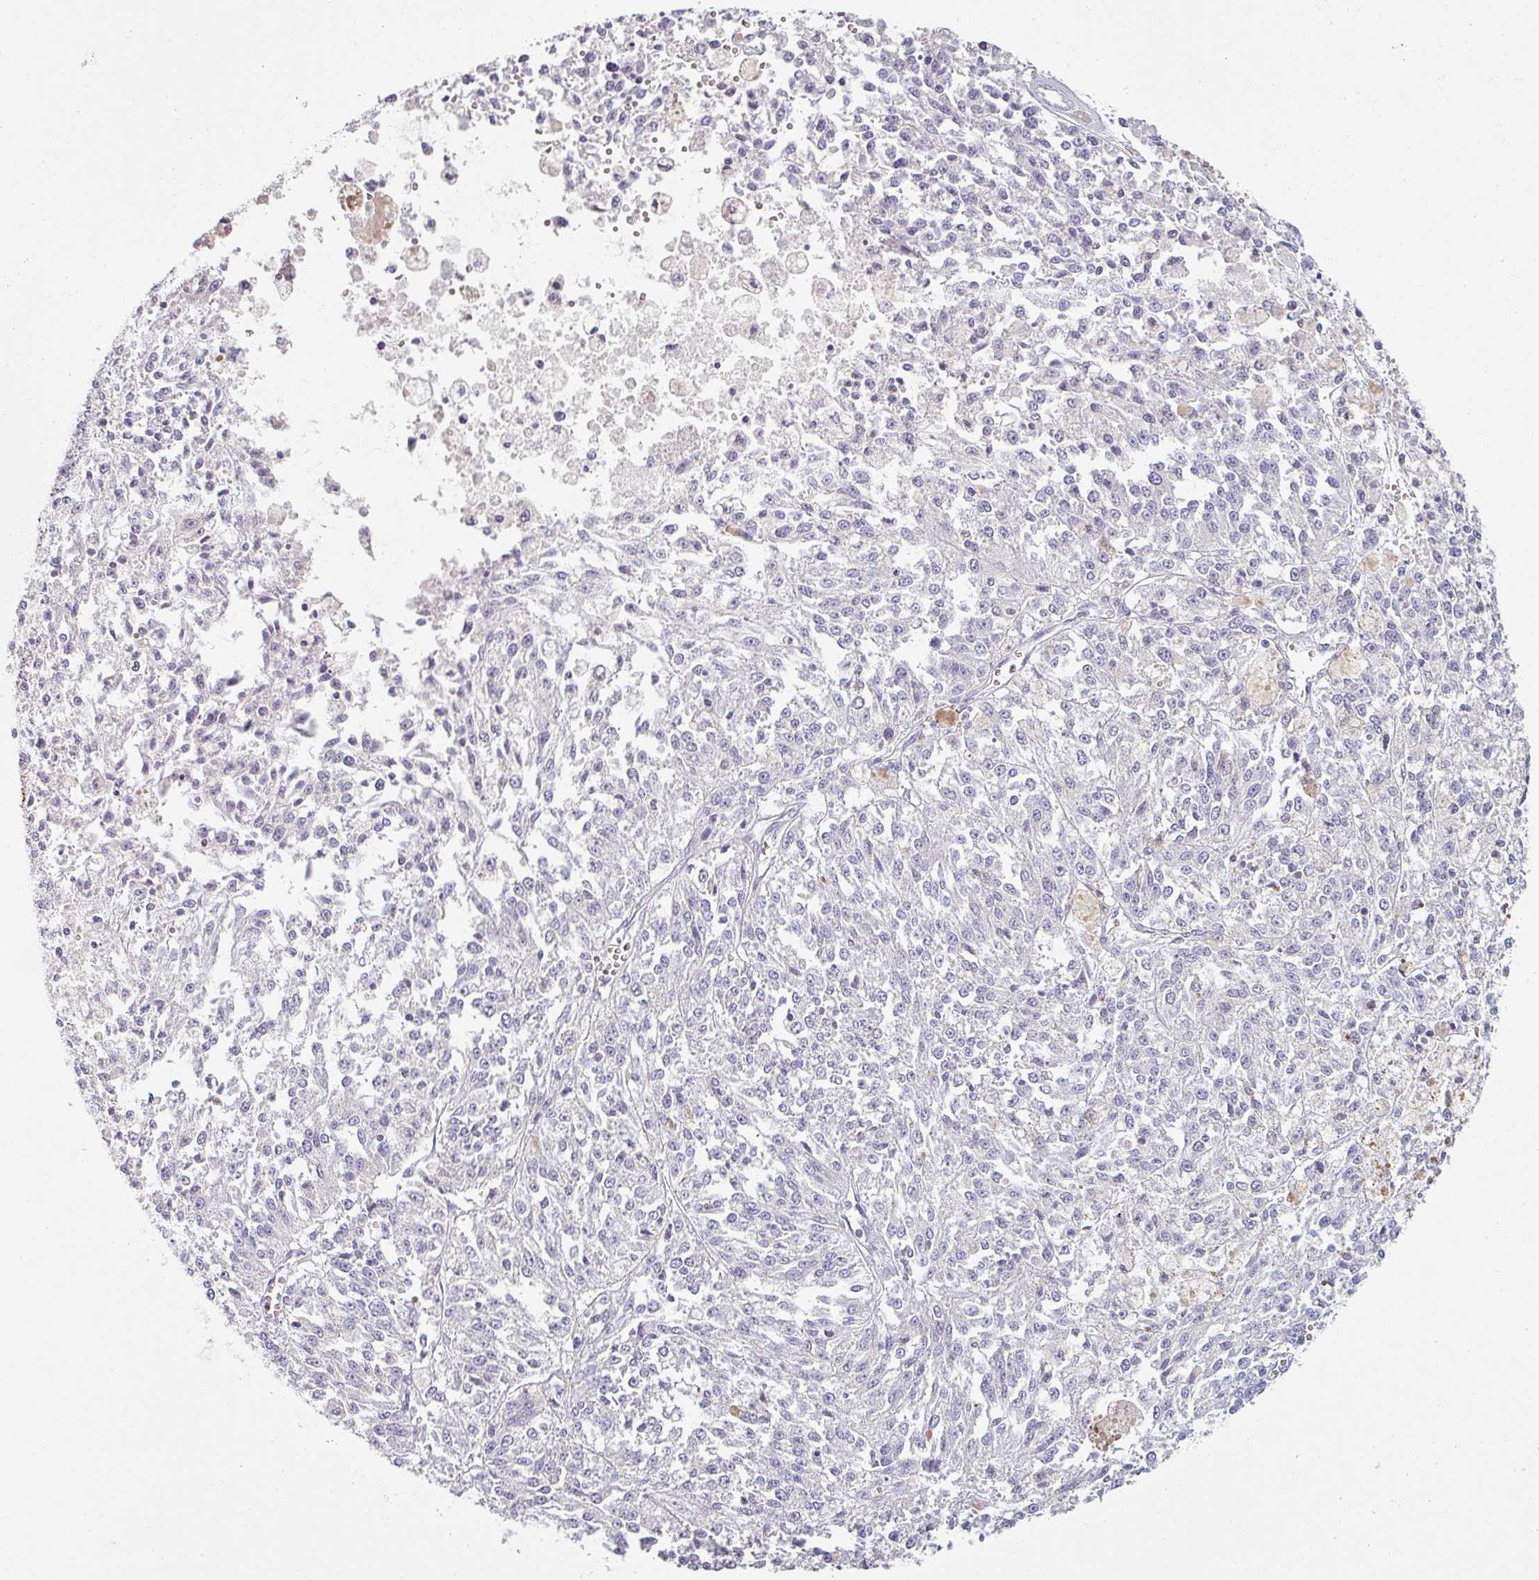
{"staining": {"intensity": "negative", "quantity": "none", "location": "none"}, "tissue": "melanoma", "cell_type": "Tumor cells", "image_type": "cancer", "snomed": [{"axis": "morphology", "description": "Malignant melanoma, NOS"}, {"axis": "topography", "description": "Skin"}], "caption": "DAB (3,3'-diaminobenzidine) immunohistochemical staining of human malignant melanoma demonstrates no significant staining in tumor cells.", "gene": "SFTPA1", "patient": {"sex": "female", "age": 64}}